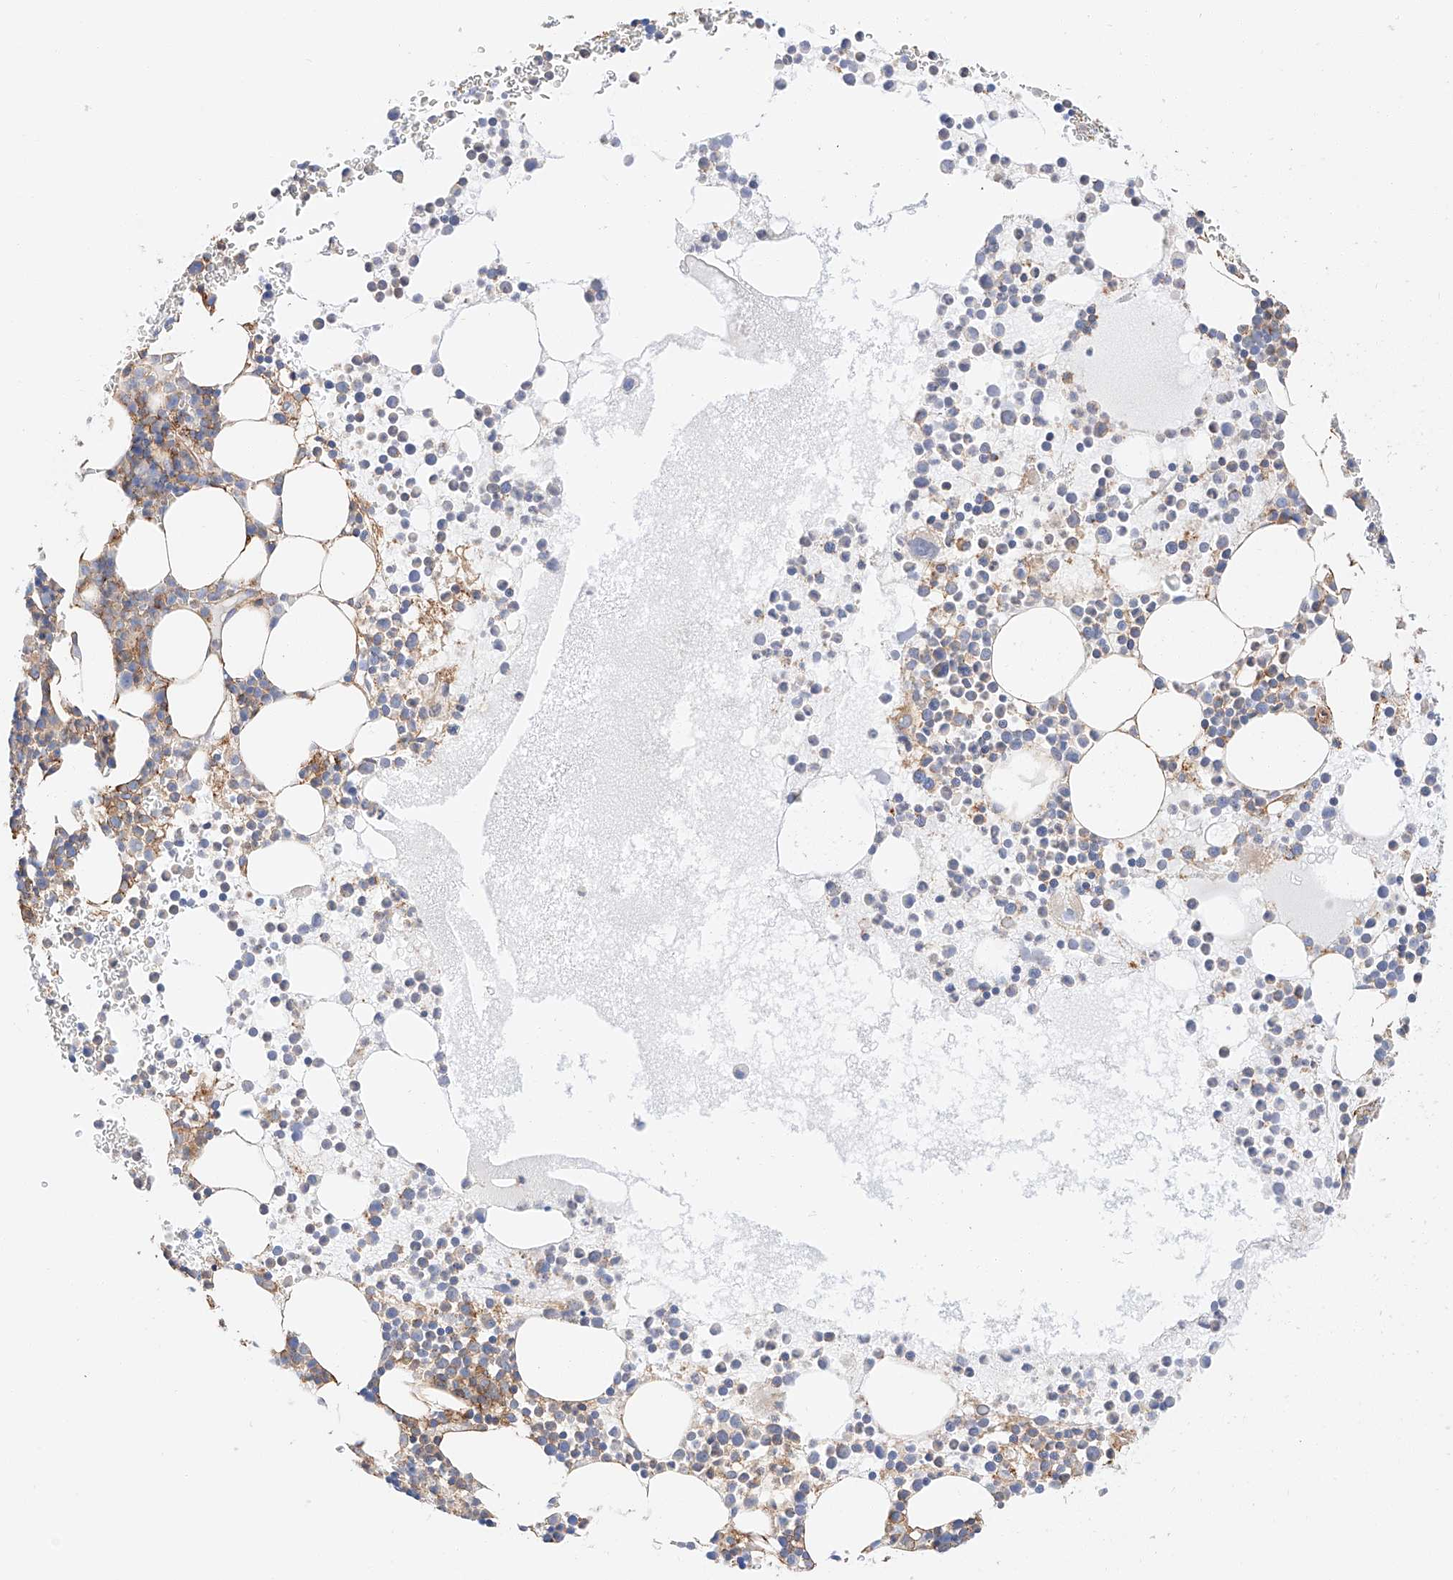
{"staining": {"intensity": "weak", "quantity": "25%-75%", "location": "cytoplasmic/membranous"}, "tissue": "bone marrow", "cell_type": "Hematopoietic cells", "image_type": "normal", "snomed": [{"axis": "morphology", "description": "Normal tissue, NOS"}, {"axis": "topography", "description": "Bone marrow"}], "caption": "A brown stain labels weak cytoplasmic/membranous positivity of a protein in hematopoietic cells of normal bone marrow.", "gene": "ENSG00000259132", "patient": {"sex": "female", "age": 78}}